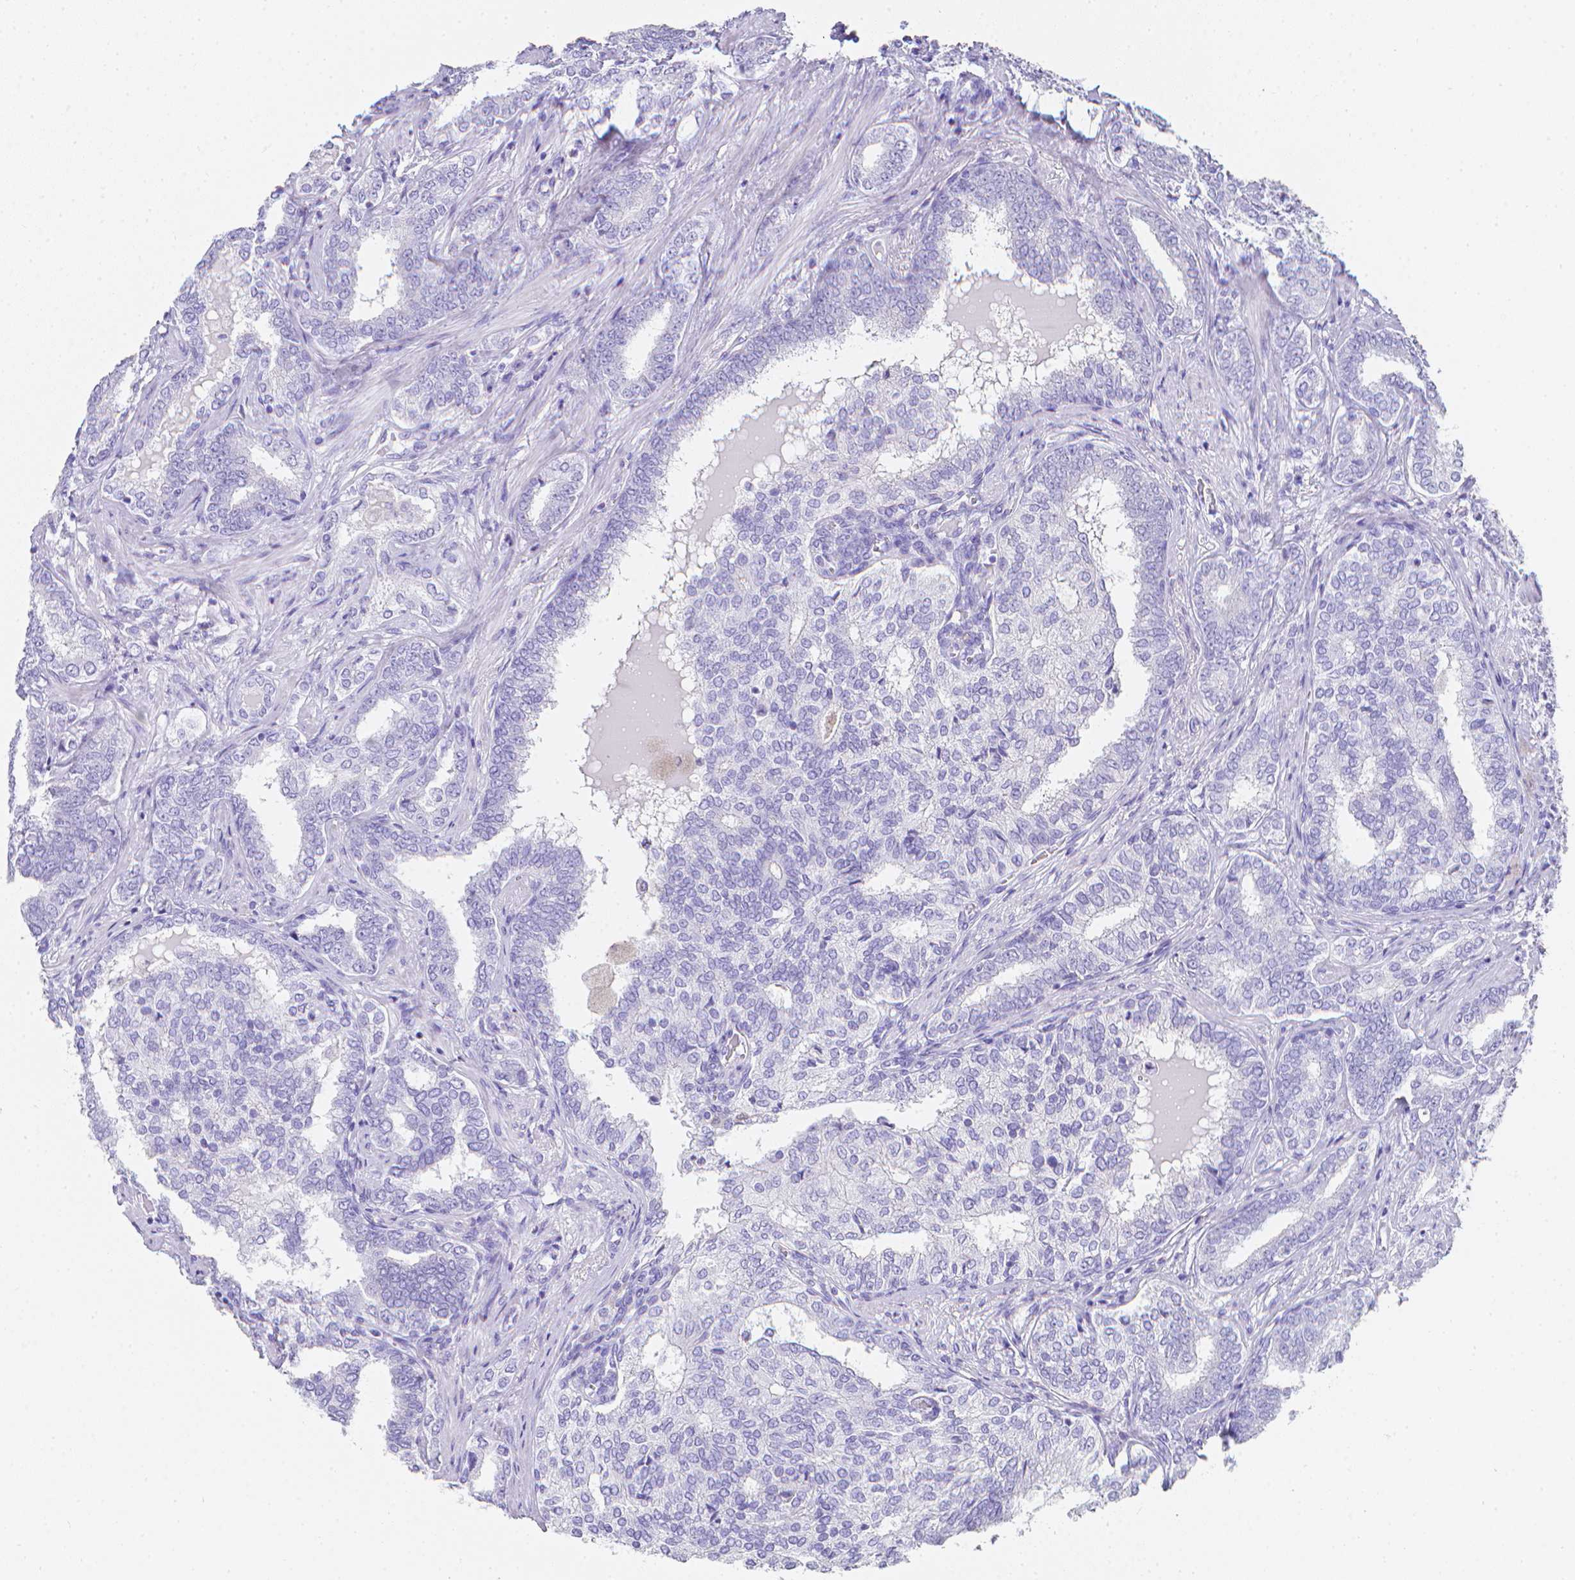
{"staining": {"intensity": "negative", "quantity": "none", "location": "none"}, "tissue": "prostate cancer", "cell_type": "Tumor cells", "image_type": "cancer", "snomed": [{"axis": "morphology", "description": "Adenocarcinoma, High grade"}, {"axis": "topography", "description": "Prostate"}], "caption": "An immunohistochemistry micrograph of prostate cancer (adenocarcinoma (high-grade)) is shown. There is no staining in tumor cells of prostate cancer (adenocarcinoma (high-grade)).", "gene": "LGALS4", "patient": {"sex": "male", "age": 72}}